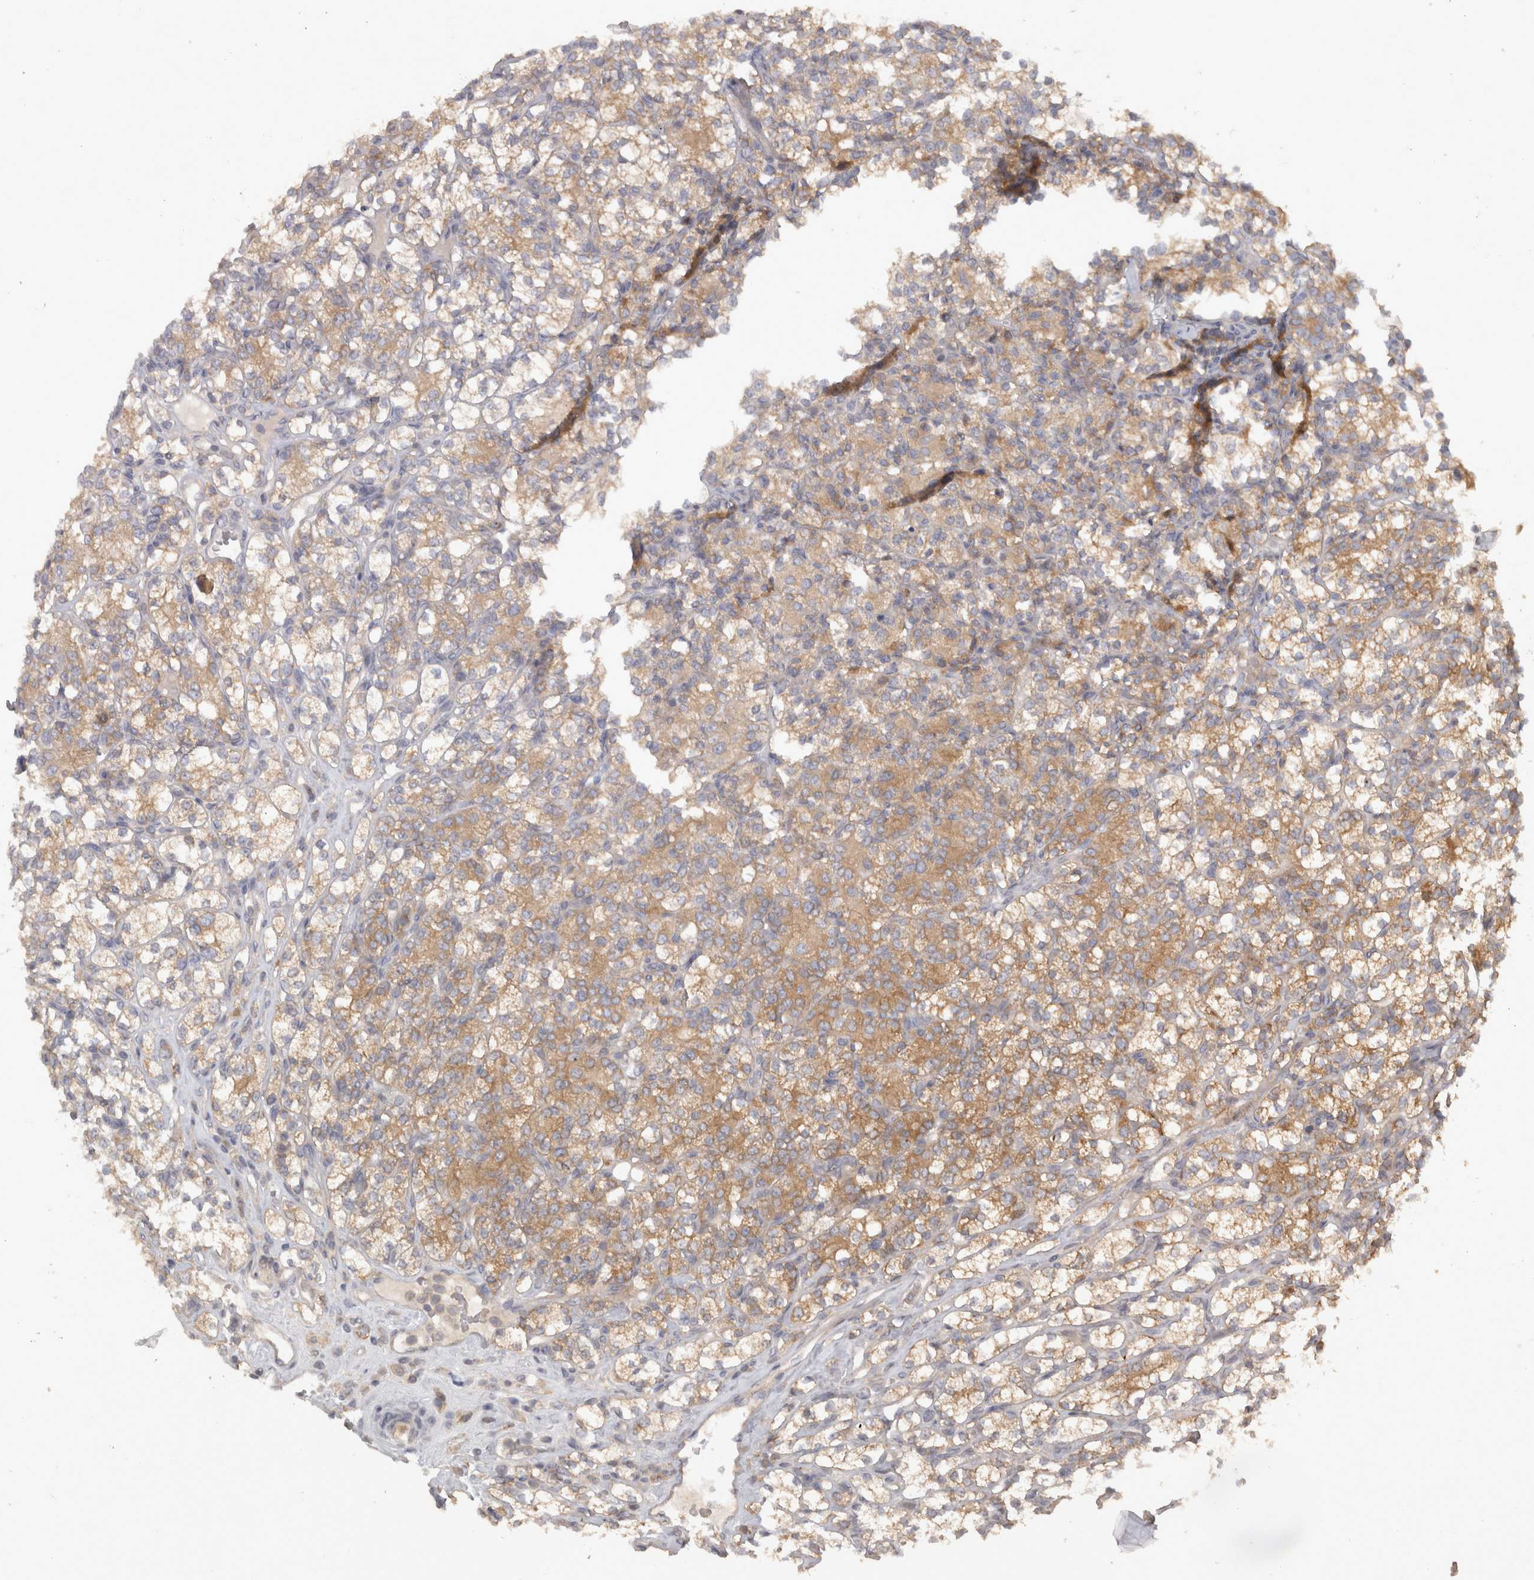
{"staining": {"intensity": "moderate", "quantity": ">75%", "location": "cytoplasmic/membranous"}, "tissue": "renal cancer", "cell_type": "Tumor cells", "image_type": "cancer", "snomed": [{"axis": "morphology", "description": "Adenocarcinoma, NOS"}, {"axis": "topography", "description": "Kidney"}], "caption": "Renal cancer stained with DAB immunohistochemistry exhibits medium levels of moderate cytoplasmic/membranous expression in about >75% of tumor cells.", "gene": "VEPH1", "patient": {"sex": "male", "age": 77}}